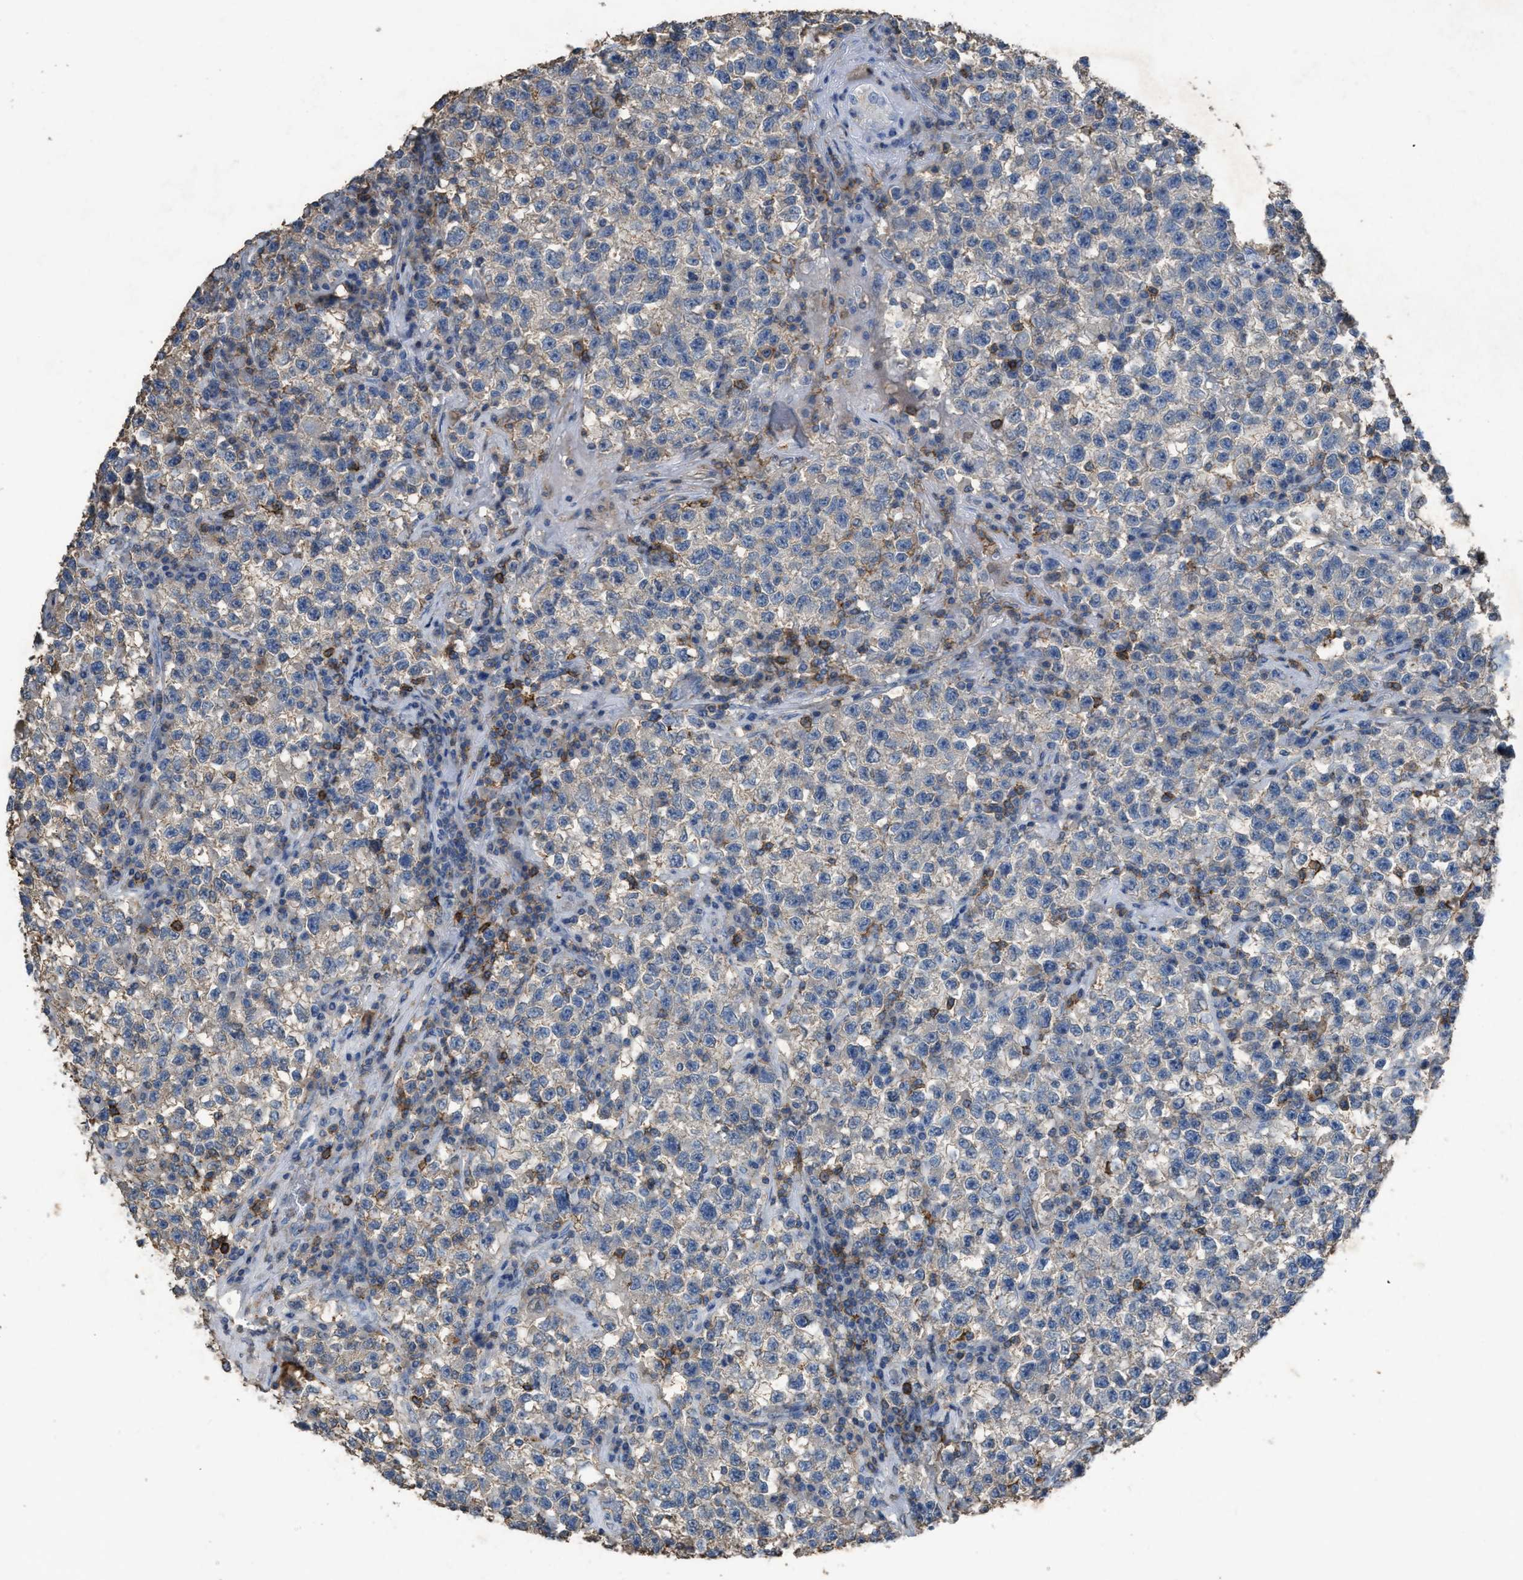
{"staining": {"intensity": "weak", "quantity": "<25%", "location": "cytoplasmic/membranous"}, "tissue": "testis cancer", "cell_type": "Tumor cells", "image_type": "cancer", "snomed": [{"axis": "morphology", "description": "Seminoma, NOS"}, {"axis": "topography", "description": "Testis"}], "caption": "An image of human testis cancer (seminoma) is negative for staining in tumor cells.", "gene": "OR51E1", "patient": {"sex": "male", "age": 22}}